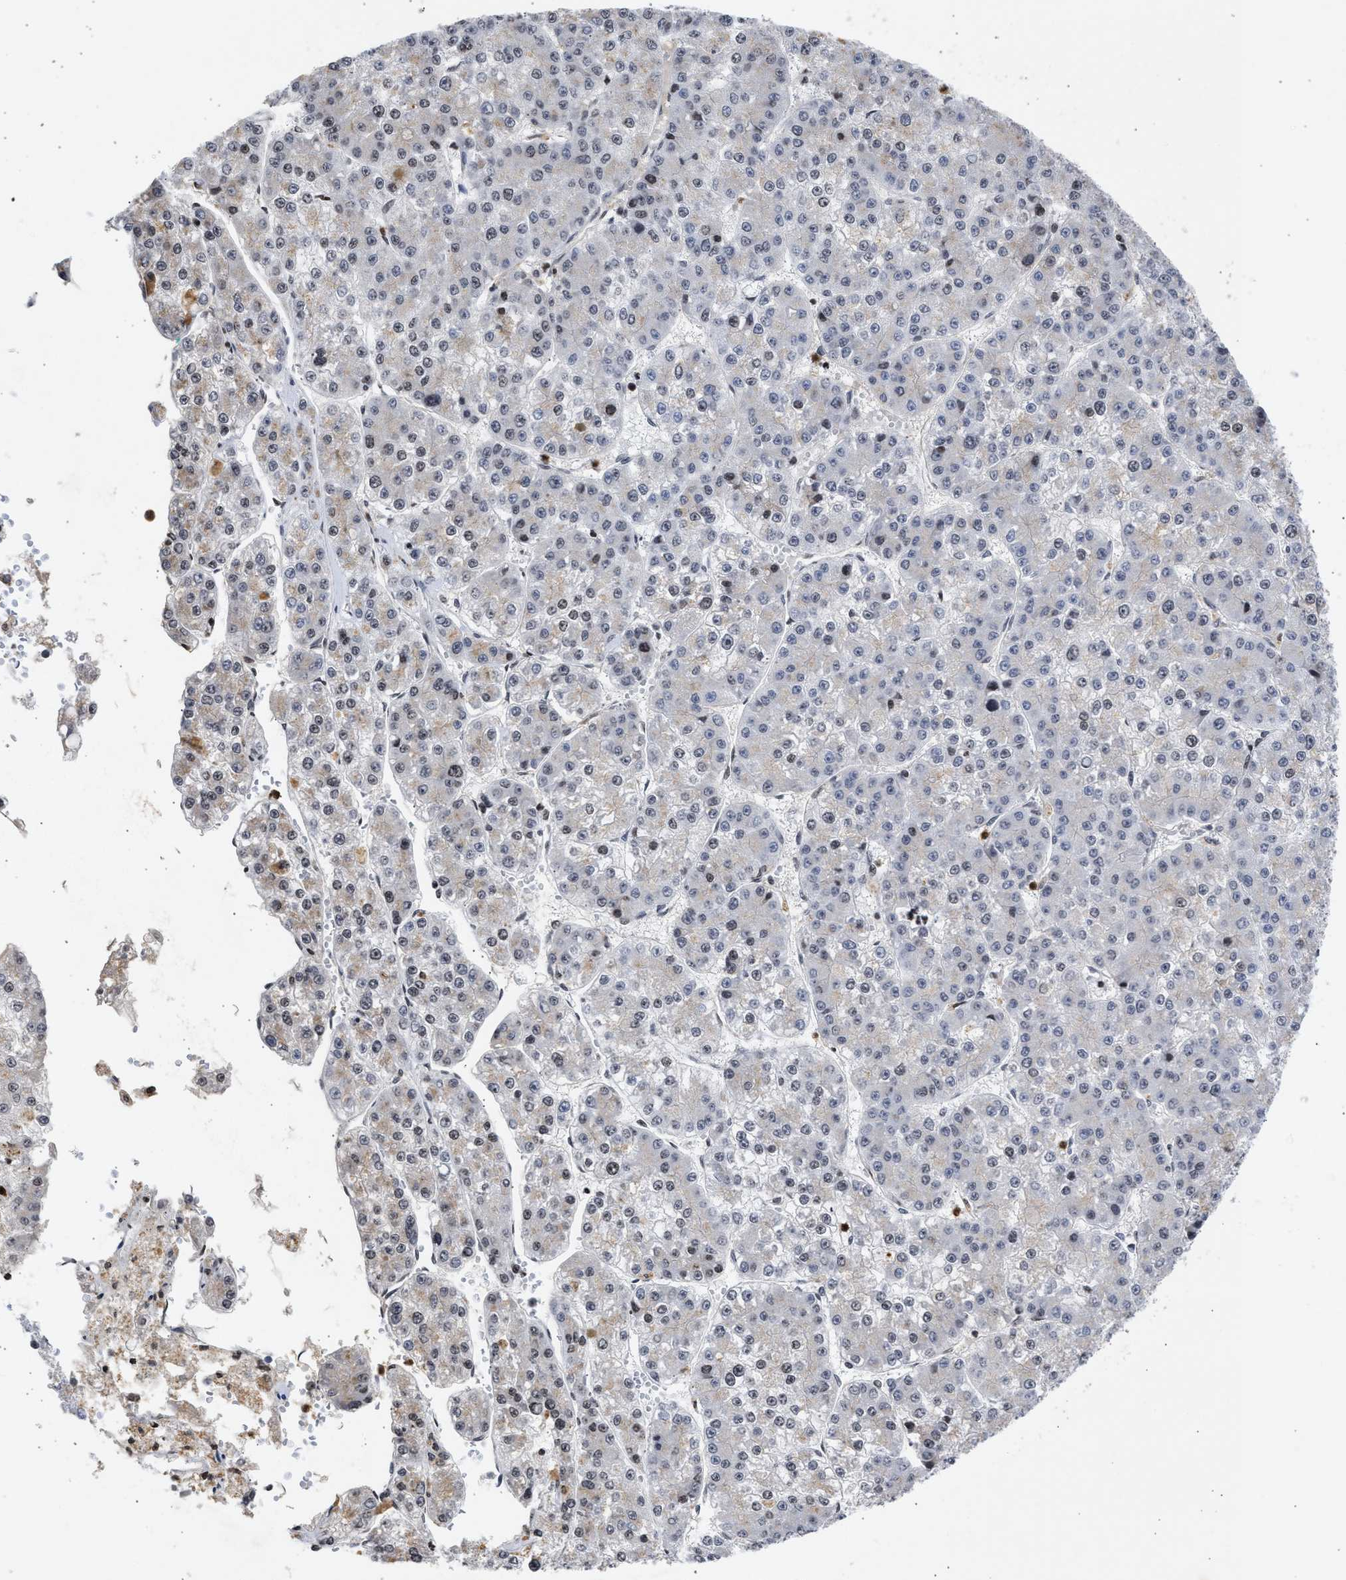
{"staining": {"intensity": "weak", "quantity": "<25%", "location": "cytoplasmic/membranous,nuclear"}, "tissue": "liver cancer", "cell_type": "Tumor cells", "image_type": "cancer", "snomed": [{"axis": "morphology", "description": "Carcinoma, Hepatocellular, NOS"}, {"axis": "topography", "description": "Liver"}], "caption": "This photomicrograph is of liver cancer stained with immunohistochemistry (IHC) to label a protein in brown with the nuclei are counter-stained blue. There is no staining in tumor cells.", "gene": "ENSG00000142539", "patient": {"sex": "female", "age": 73}}